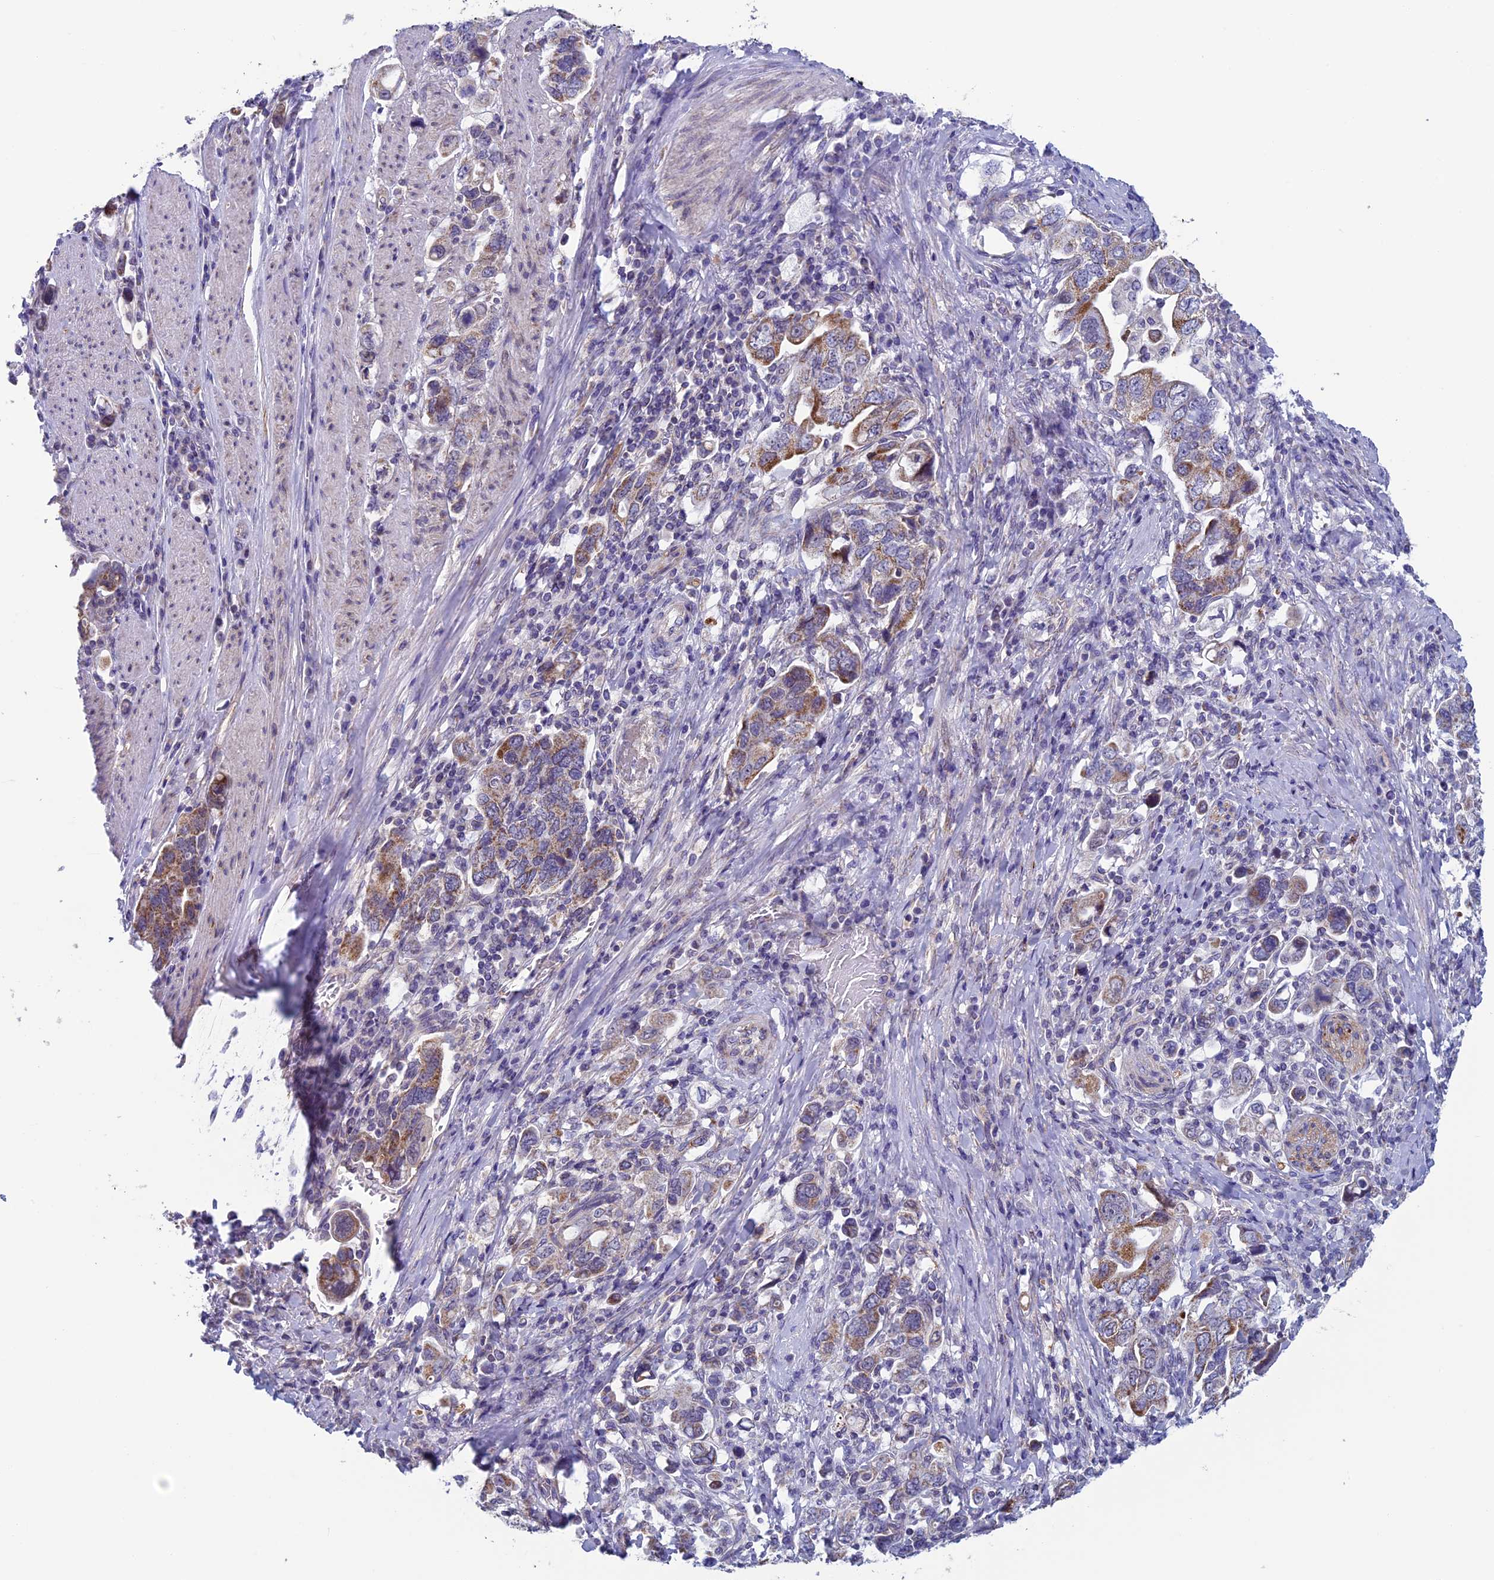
{"staining": {"intensity": "moderate", "quantity": ">75%", "location": "cytoplasmic/membranous"}, "tissue": "stomach cancer", "cell_type": "Tumor cells", "image_type": "cancer", "snomed": [{"axis": "morphology", "description": "Adenocarcinoma, NOS"}, {"axis": "topography", "description": "Stomach, upper"}, {"axis": "topography", "description": "Stomach"}], "caption": "Immunohistochemical staining of stomach cancer shows medium levels of moderate cytoplasmic/membranous protein expression in approximately >75% of tumor cells.", "gene": "MFSD12", "patient": {"sex": "male", "age": 62}}